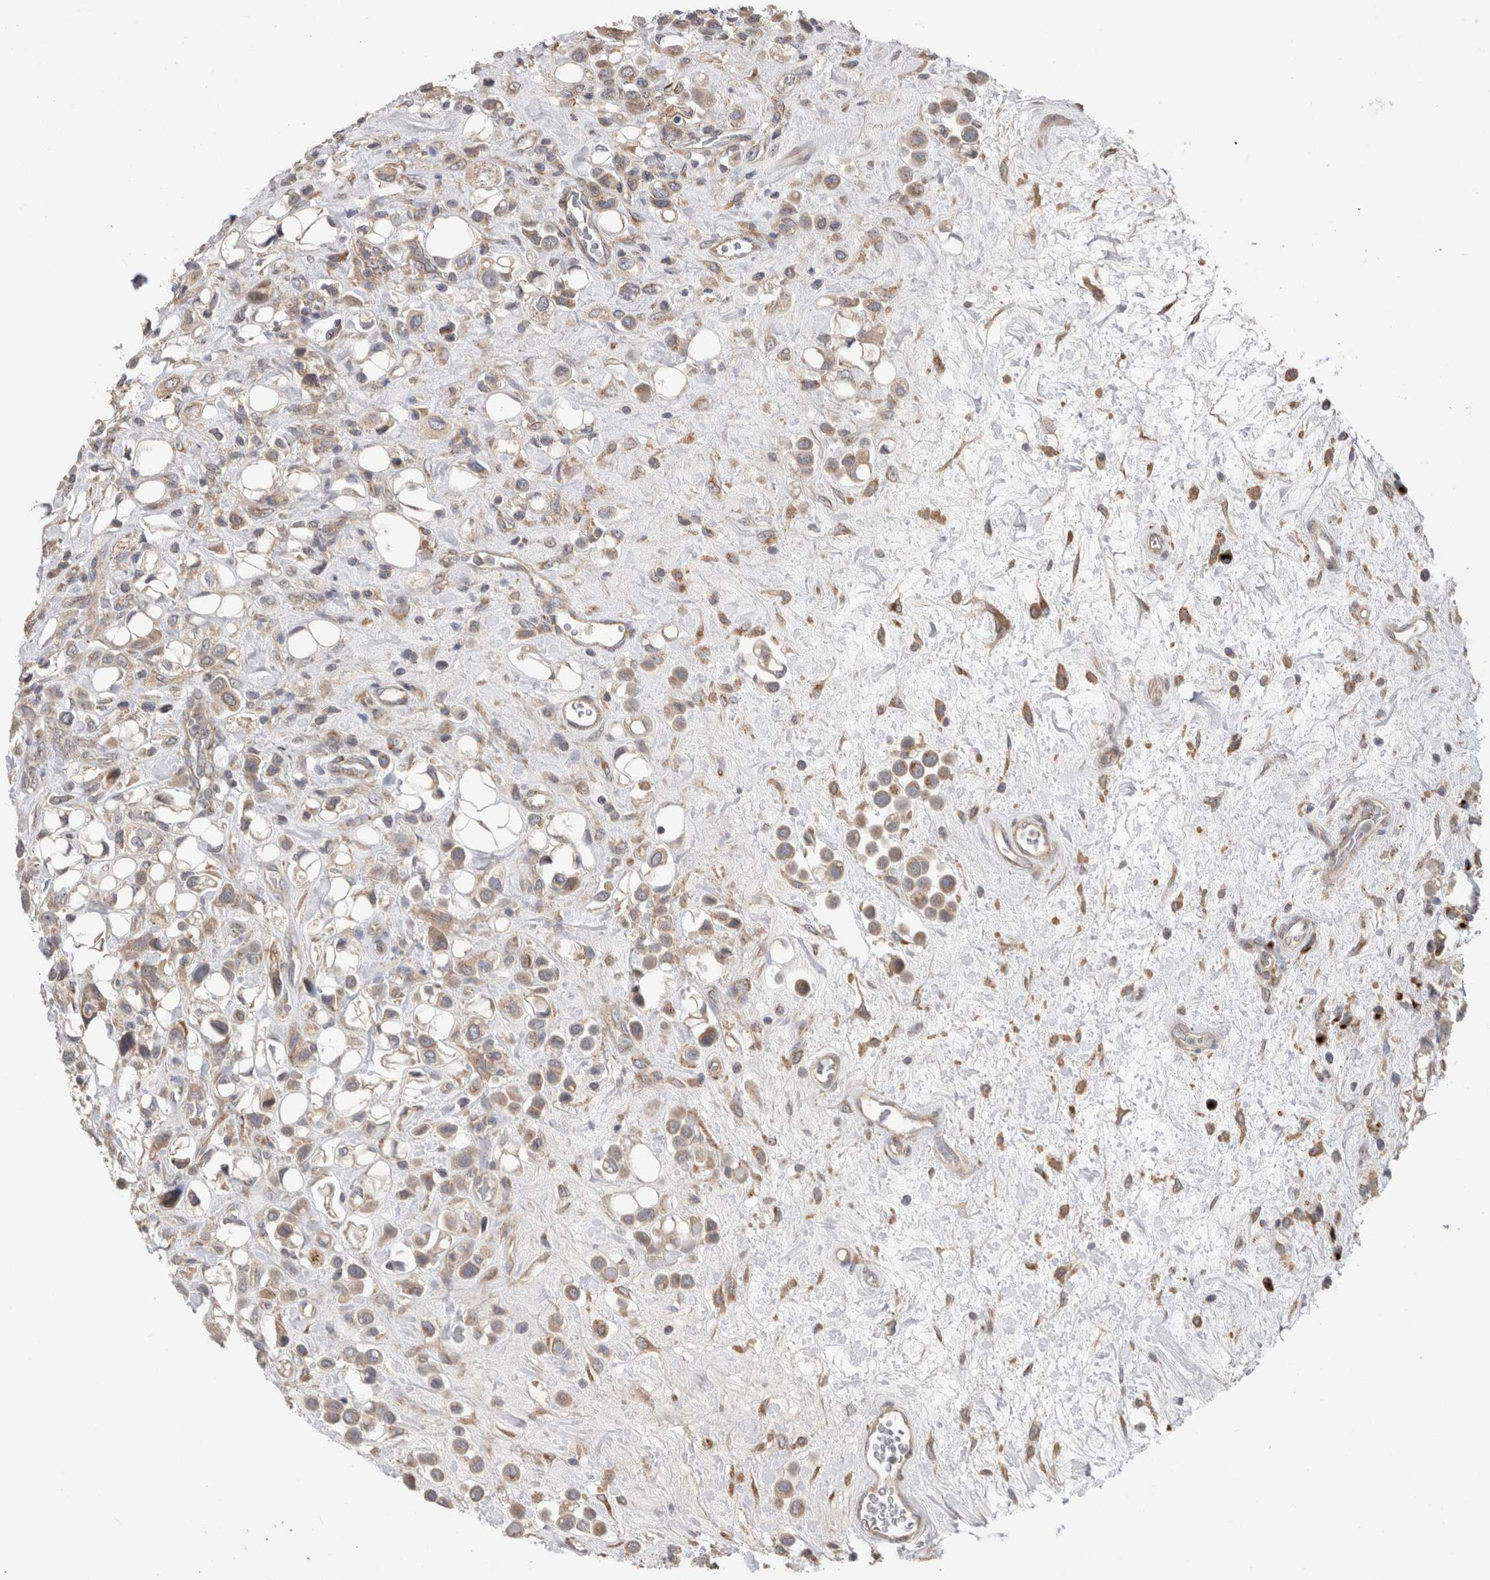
{"staining": {"intensity": "moderate", "quantity": ">75%", "location": "cytoplasmic/membranous"}, "tissue": "urothelial cancer", "cell_type": "Tumor cells", "image_type": "cancer", "snomed": [{"axis": "morphology", "description": "Urothelial carcinoma, High grade"}, {"axis": "topography", "description": "Urinary bladder"}], "caption": "Moderate cytoplasmic/membranous protein staining is appreciated in approximately >75% of tumor cells in urothelial cancer.", "gene": "TRIM5", "patient": {"sex": "male", "age": 50}}